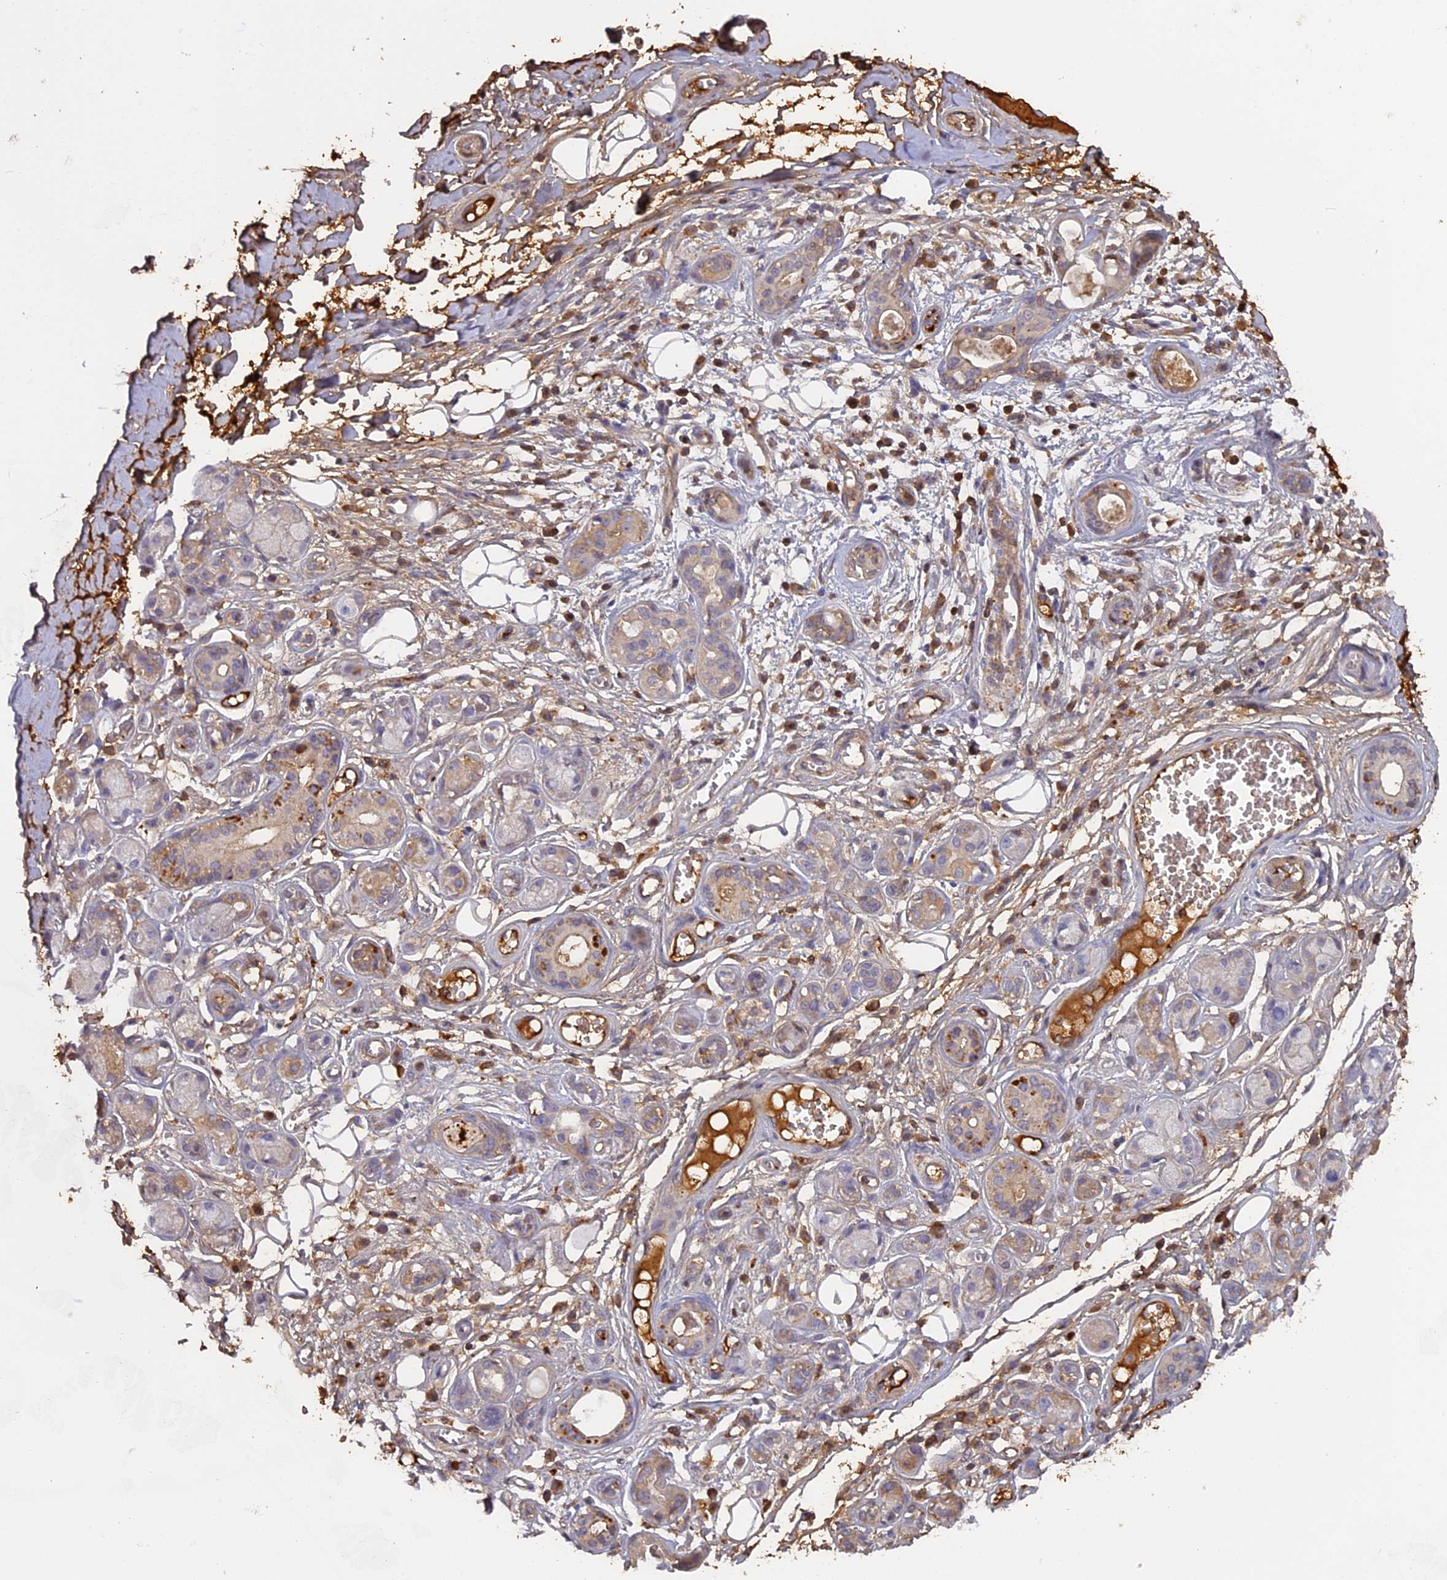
{"staining": {"intensity": "negative", "quantity": "none", "location": "none"}, "tissue": "adipose tissue", "cell_type": "Adipocytes", "image_type": "normal", "snomed": [{"axis": "morphology", "description": "Normal tissue, NOS"}, {"axis": "morphology", "description": "Inflammation, NOS"}, {"axis": "topography", "description": "Salivary gland"}, {"axis": "topography", "description": "Peripheral nerve tissue"}], "caption": "Adipose tissue was stained to show a protein in brown. There is no significant staining in adipocytes. The staining was performed using DAB (3,3'-diaminobenzidine) to visualize the protein expression in brown, while the nuclei were stained in blue with hematoxylin (Magnification: 20x).", "gene": "CFAP119", "patient": {"sex": "female", "age": 75}}